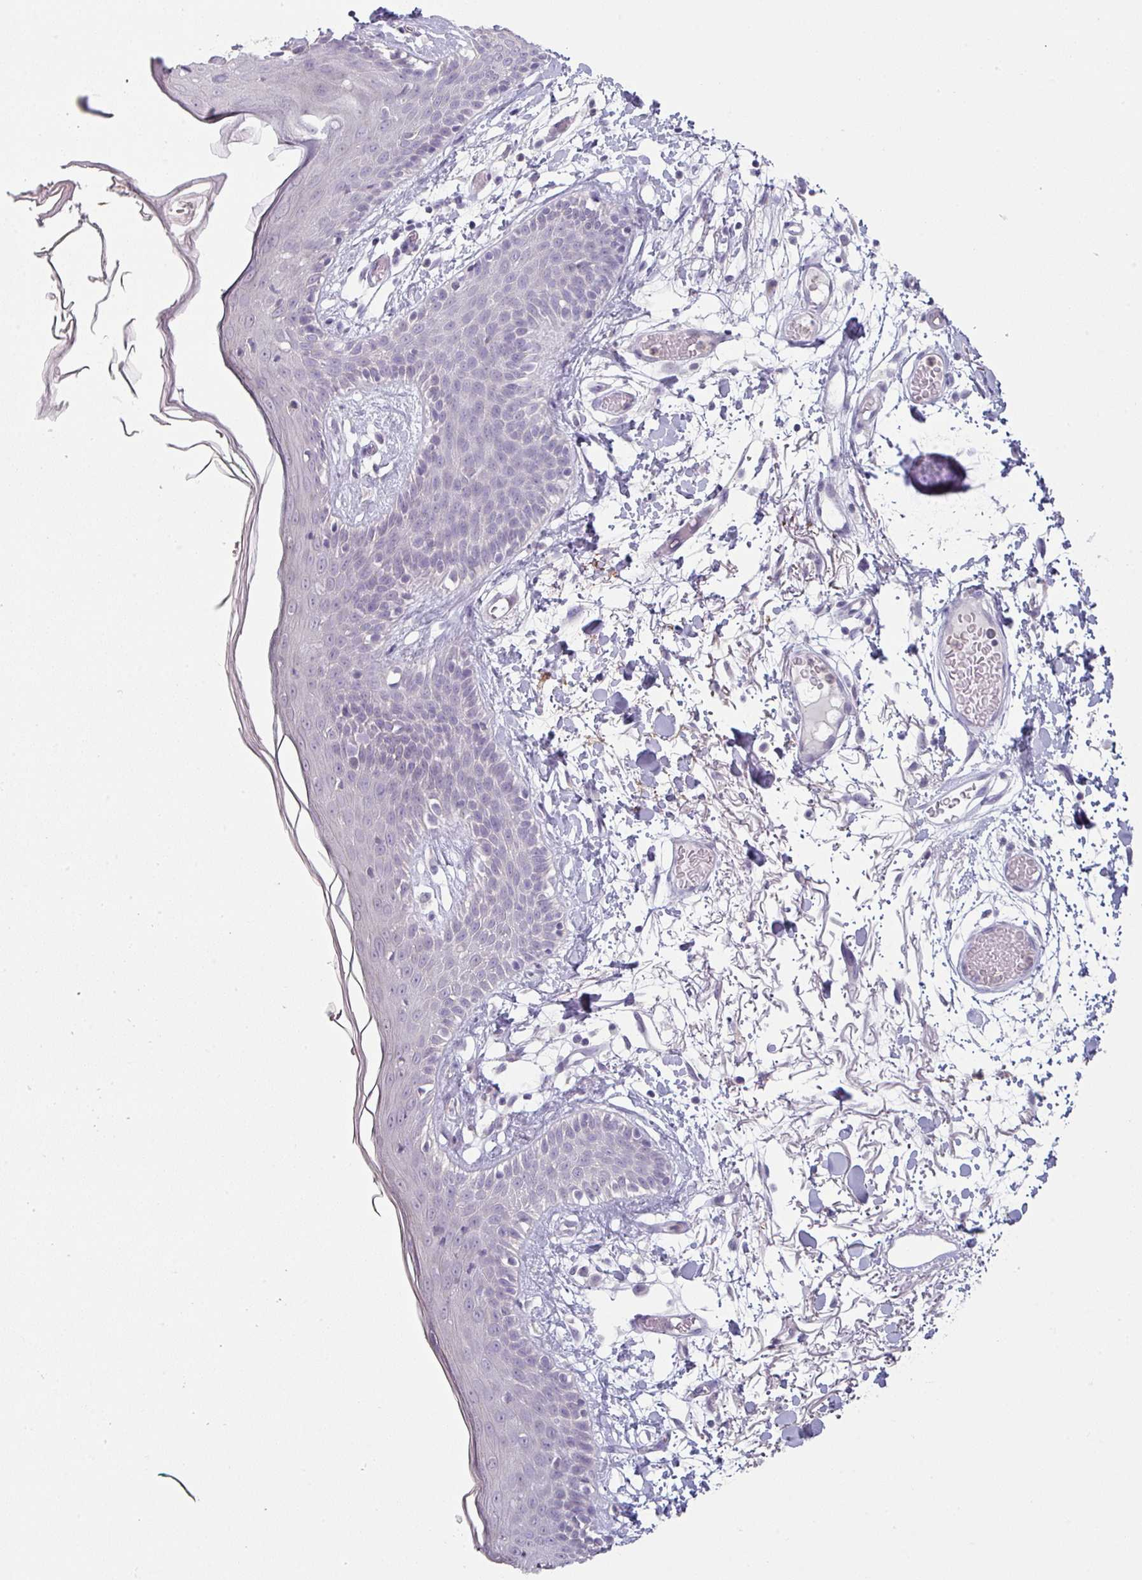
{"staining": {"intensity": "negative", "quantity": "none", "location": "none"}, "tissue": "skin", "cell_type": "Fibroblasts", "image_type": "normal", "snomed": [{"axis": "morphology", "description": "Normal tissue, NOS"}, {"axis": "topography", "description": "Skin"}], "caption": "The IHC micrograph has no significant expression in fibroblasts of skin.", "gene": "MAGEC3", "patient": {"sex": "male", "age": 79}}